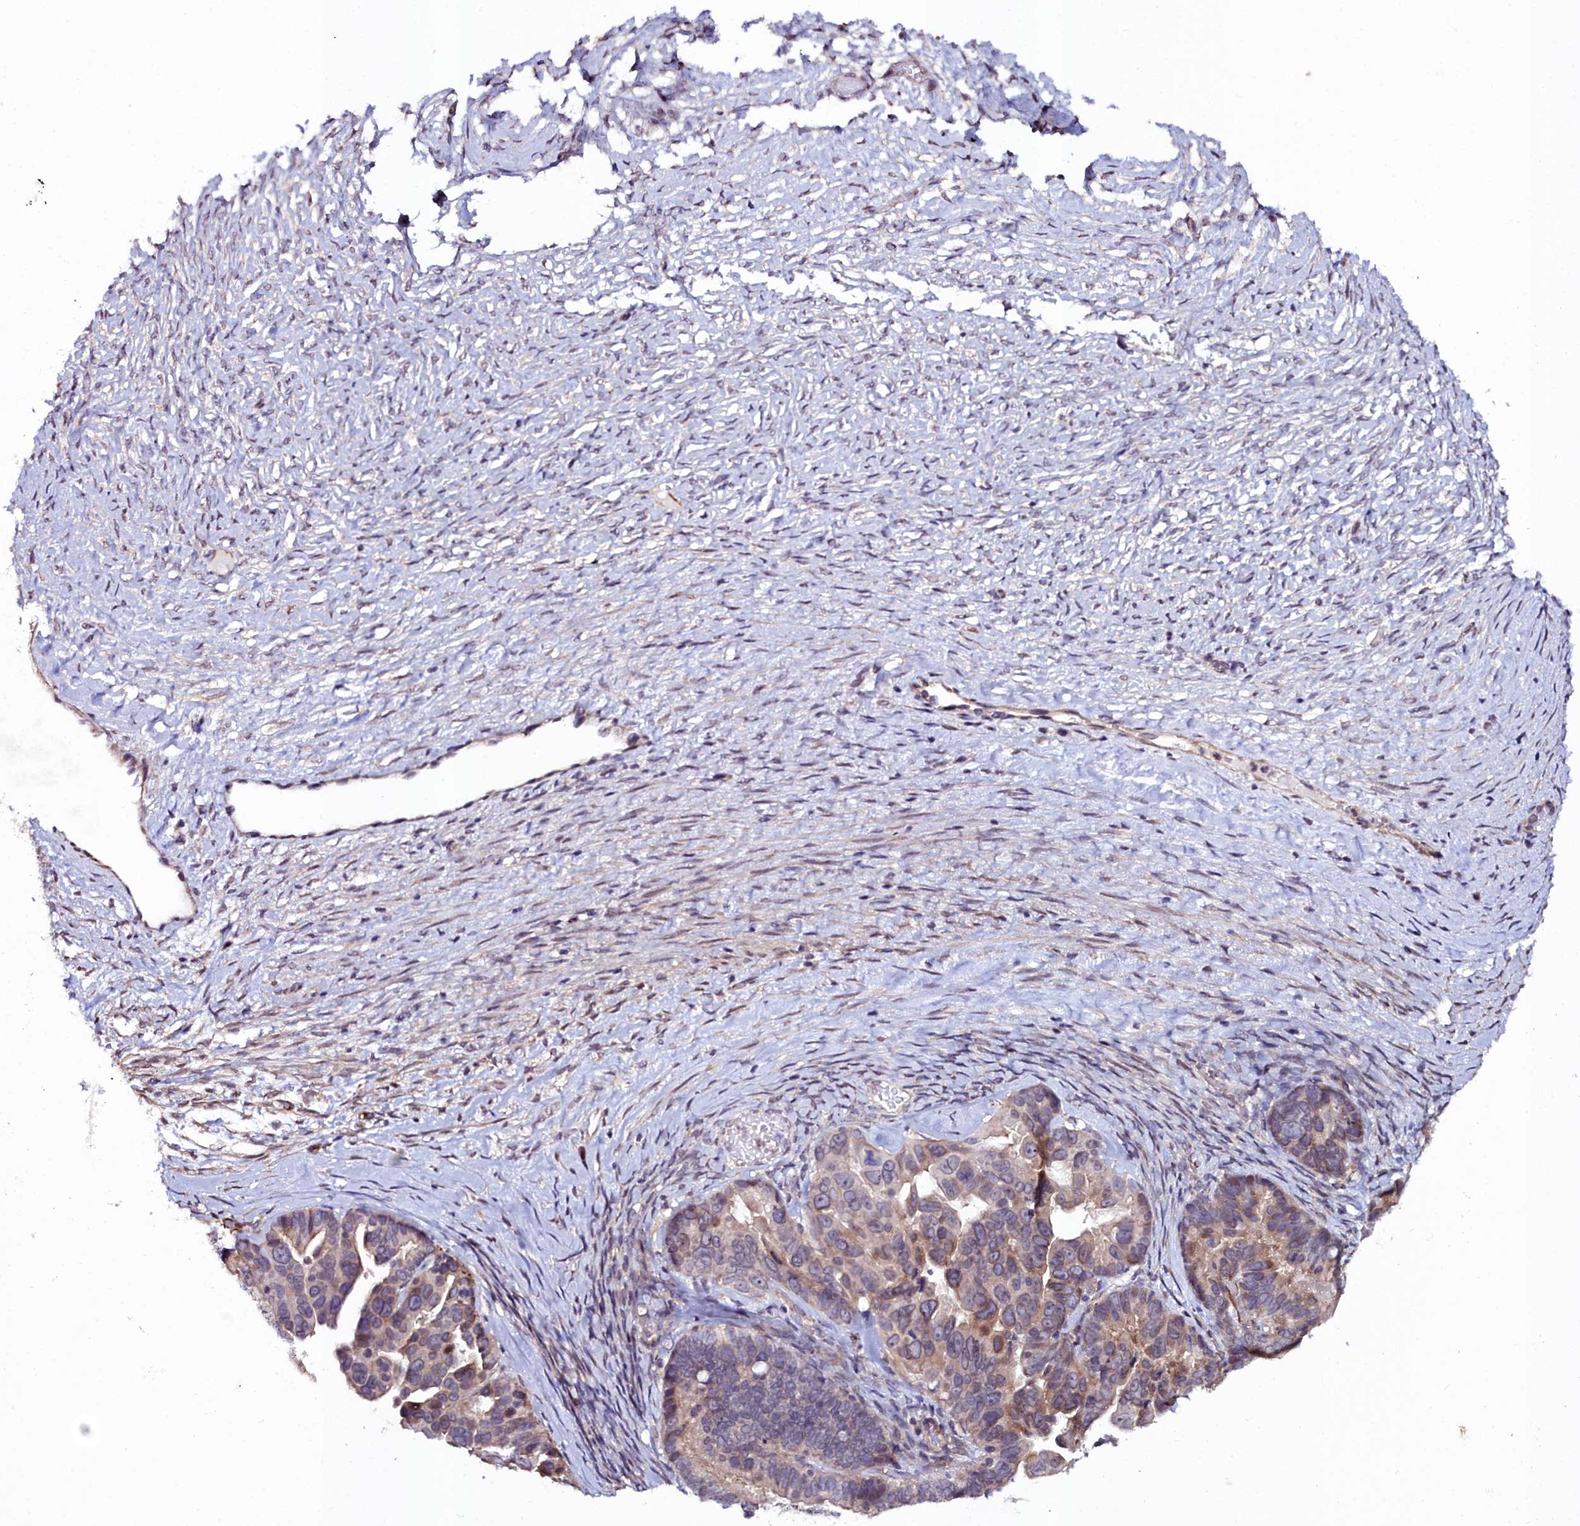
{"staining": {"intensity": "moderate", "quantity": "<25%", "location": "cytoplasmic/membranous"}, "tissue": "ovarian cancer", "cell_type": "Tumor cells", "image_type": "cancer", "snomed": [{"axis": "morphology", "description": "Cystadenocarcinoma, serous, NOS"}, {"axis": "topography", "description": "Ovary"}], "caption": "DAB immunohistochemical staining of human serous cystadenocarcinoma (ovarian) reveals moderate cytoplasmic/membranous protein positivity in about <25% of tumor cells.", "gene": "C4orf19", "patient": {"sex": "female", "age": 56}}